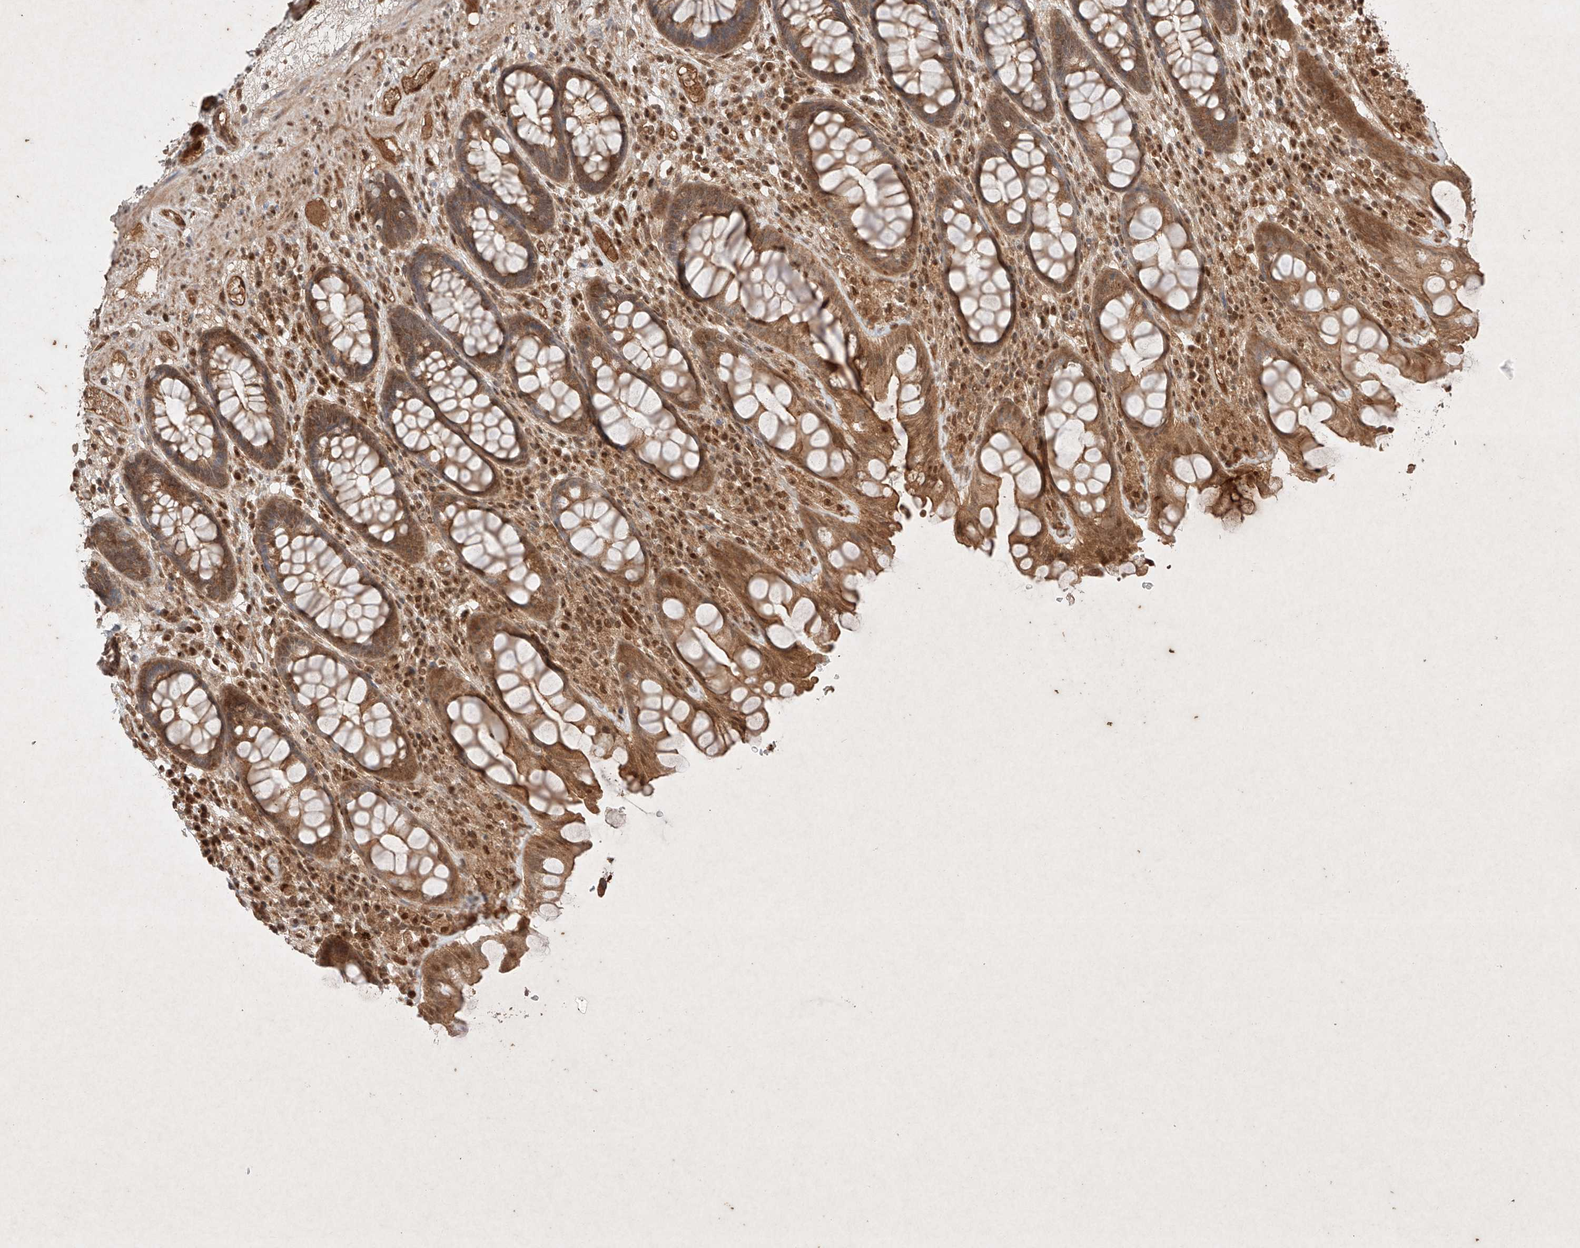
{"staining": {"intensity": "moderate", "quantity": ">75%", "location": "cytoplasmic/membranous"}, "tissue": "rectum", "cell_type": "Glandular cells", "image_type": "normal", "snomed": [{"axis": "morphology", "description": "Normal tissue, NOS"}, {"axis": "topography", "description": "Rectum"}], "caption": "This histopathology image shows immunohistochemistry staining of normal human rectum, with medium moderate cytoplasmic/membranous positivity in about >75% of glandular cells.", "gene": "RNF31", "patient": {"sex": "male", "age": 64}}